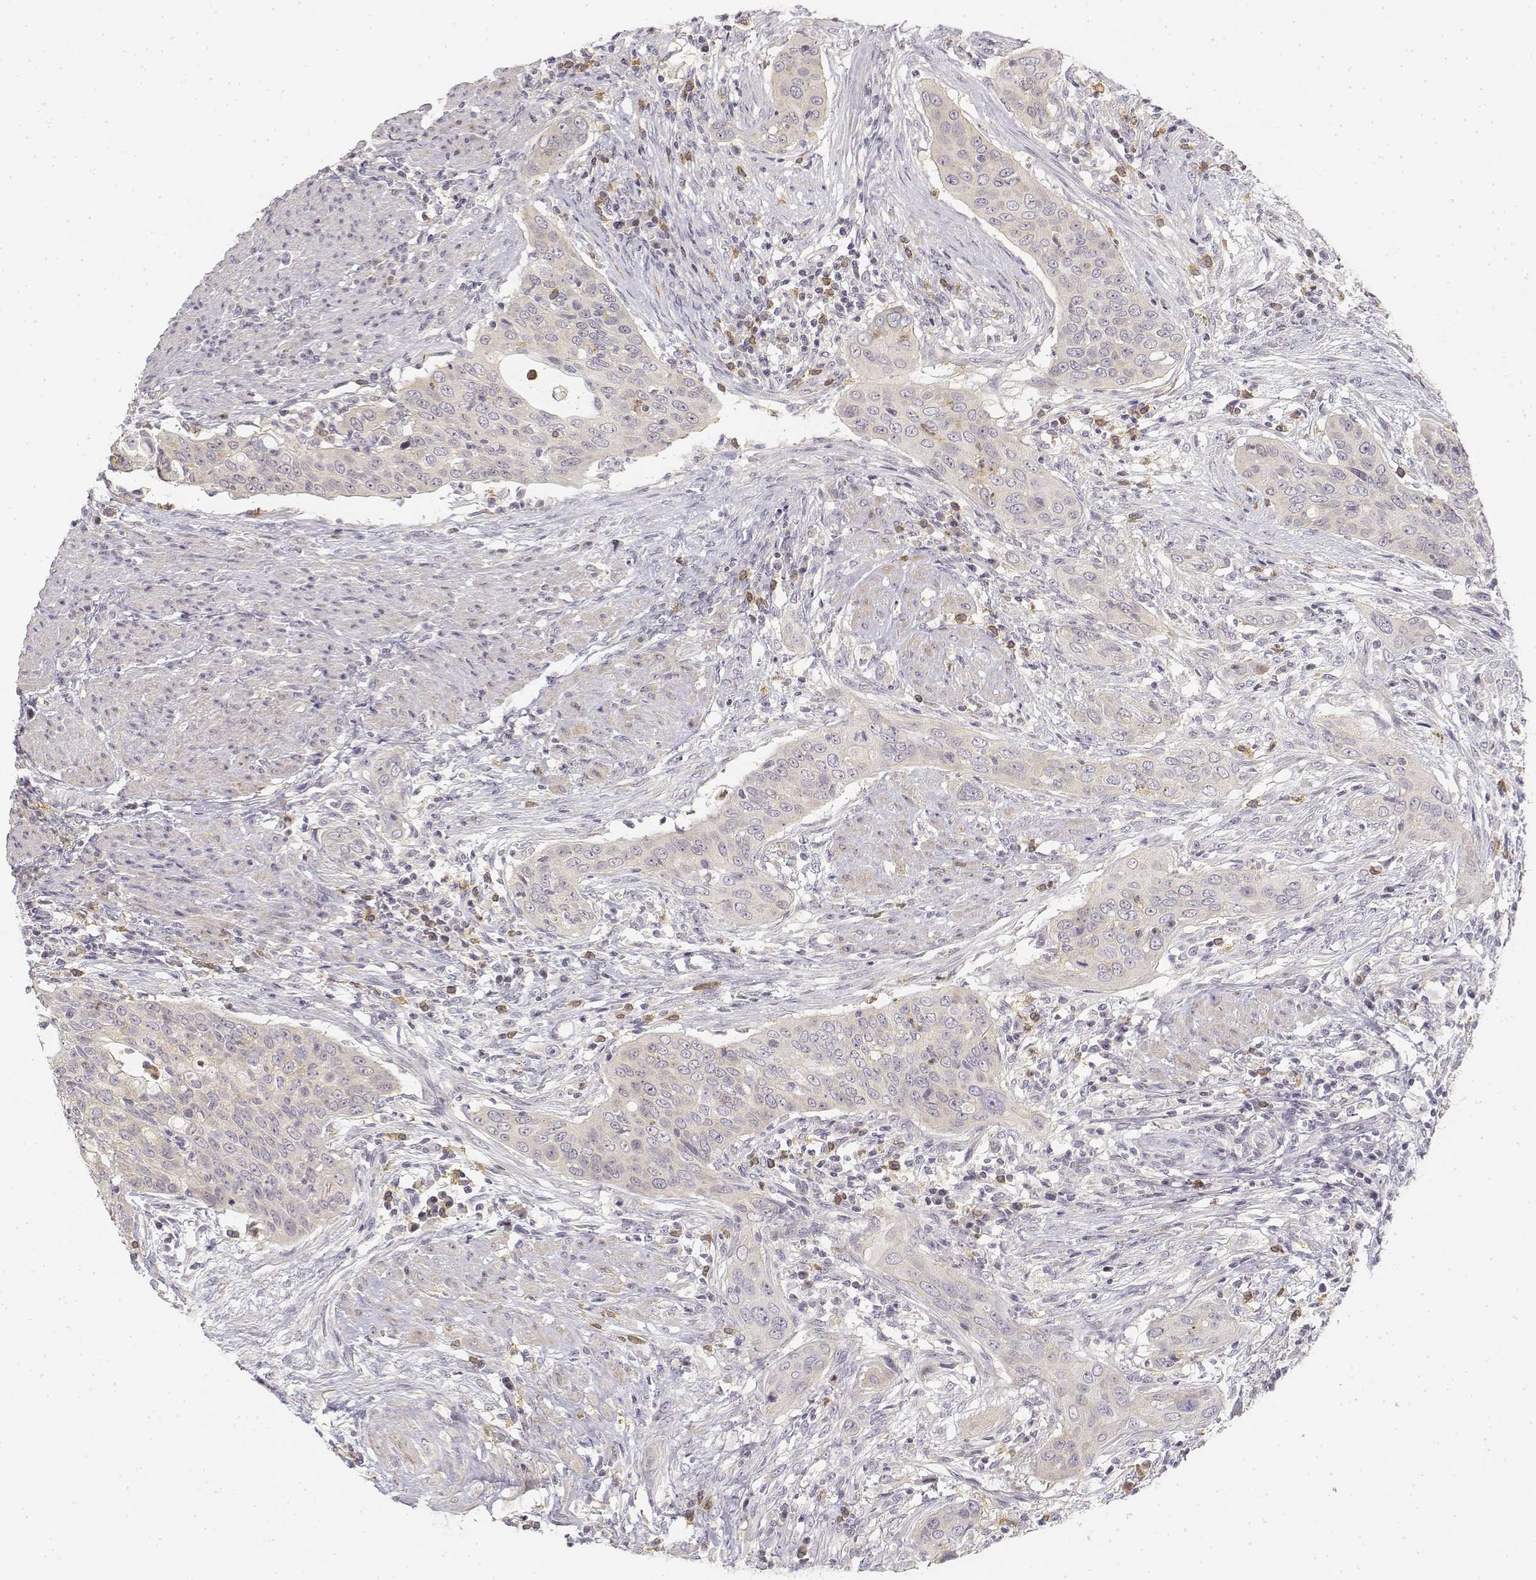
{"staining": {"intensity": "negative", "quantity": "none", "location": "none"}, "tissue": "urothelial cancer", "cell_type": "Tumor cells", "image_type": "cancer", "snomed": [{"axis": "morphology", "description": "Urothelial carcinoma, High grade"}, {"axis": "topography", "description": "Urinary bladder"}], "caption": "An image of human high-grade urothelial carcinoma is negative for staining in tumor cells.", "gene": "GLIPR1L2", "patient": {"sex": "male", "age": 82}}